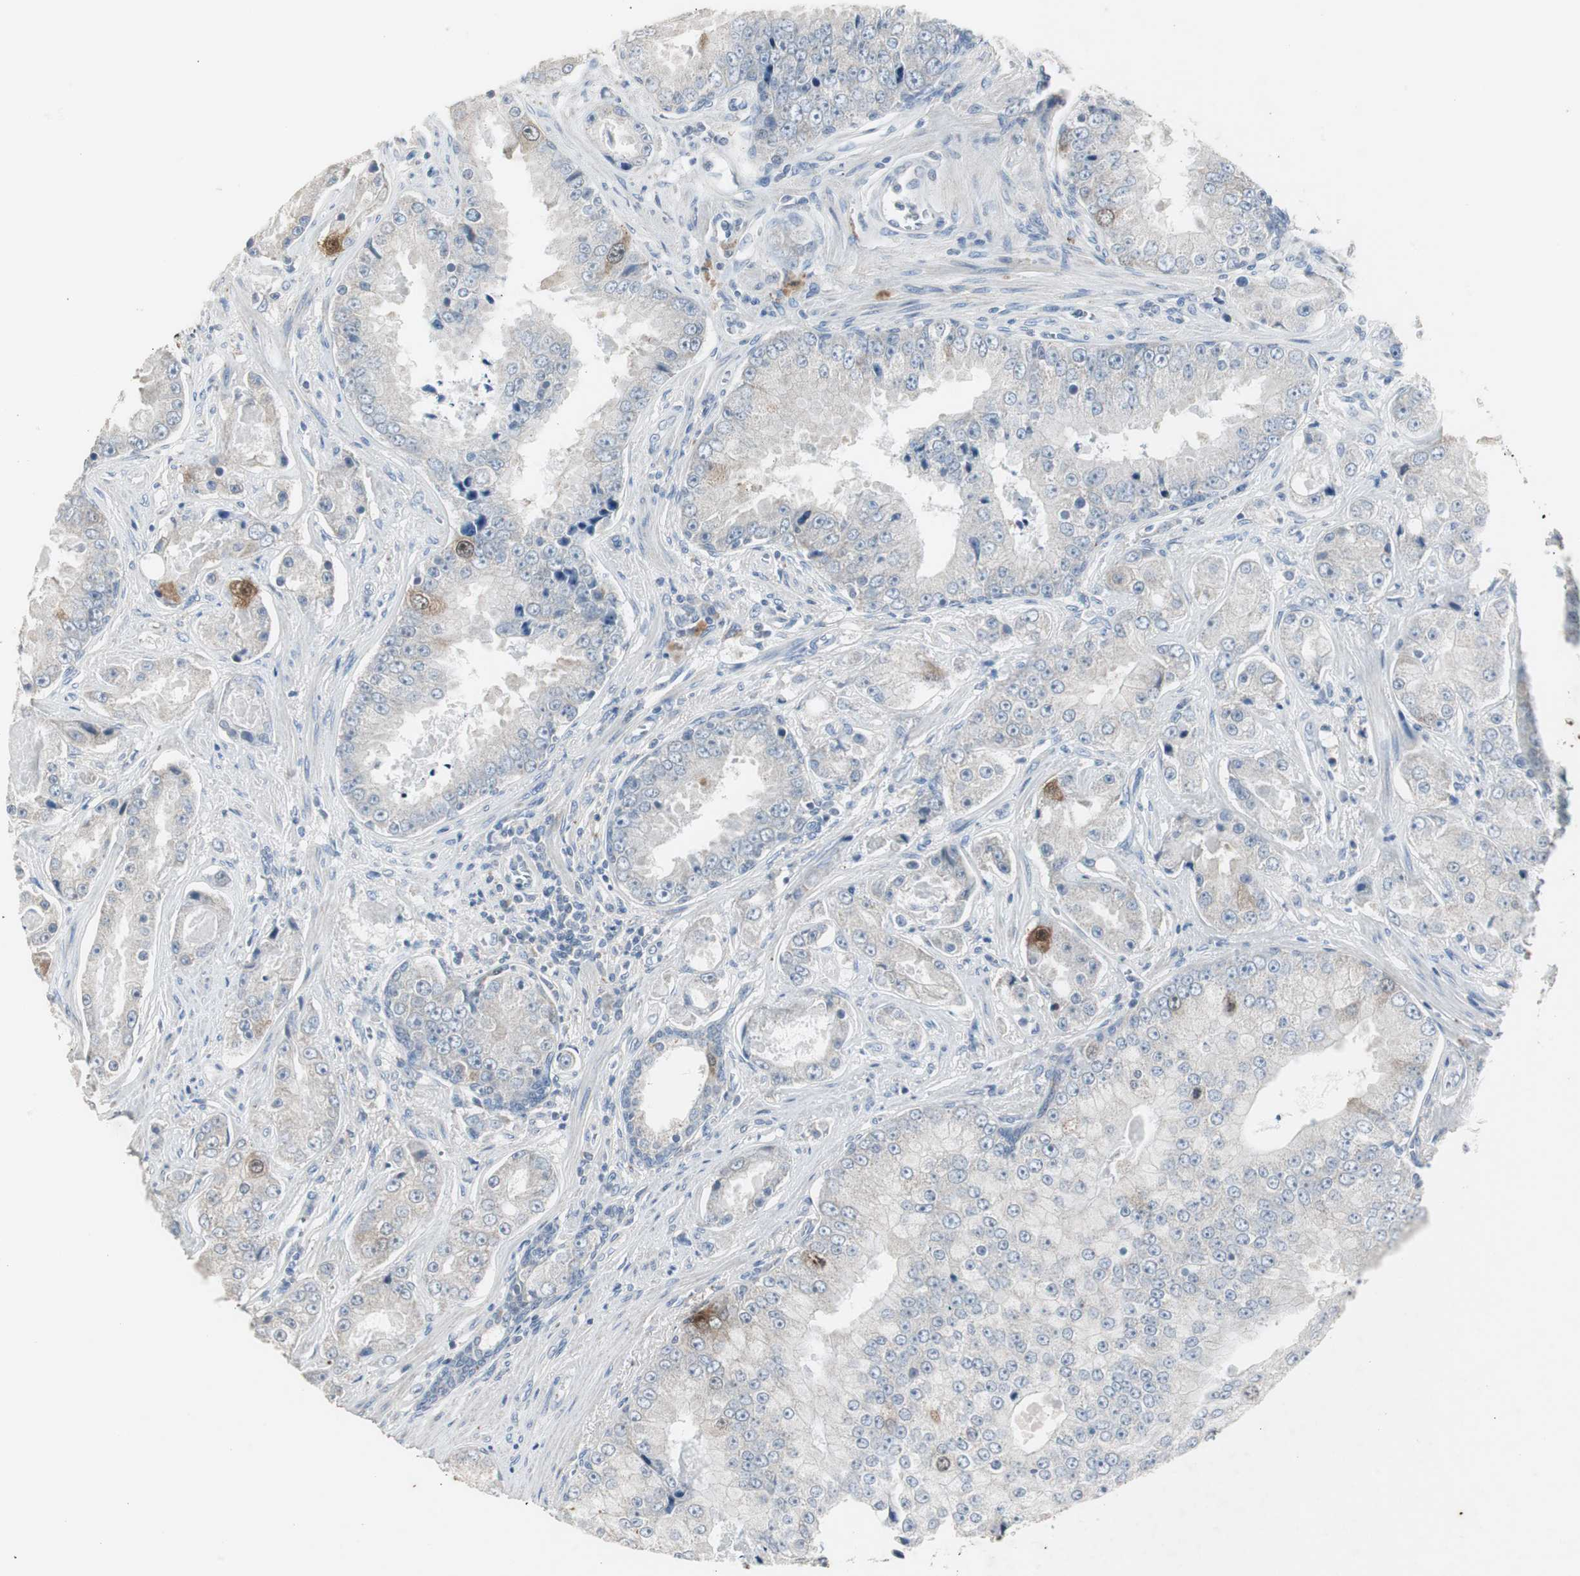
{"staining": {"intensity": "moderate", "quantity": "<25%", "location": "cytoplasmic/membranous"}, "tissue": "prostate cancer", "cell_type": "Tumor cells", "image_type": "cancer", "snomed": [{"axis": "morphology", "description": "Adenocarcinoma, High grade"}, {"axis": "topography", "description": "Prostate"}], "caption": "The histopathology image displays staining of prostate cancer, revealing moderate cytoplasmic/membranous protein positivity (brown color) within tumor cells.", "gene": "TK1", "patient": {"sex": "male", "age": 73}}